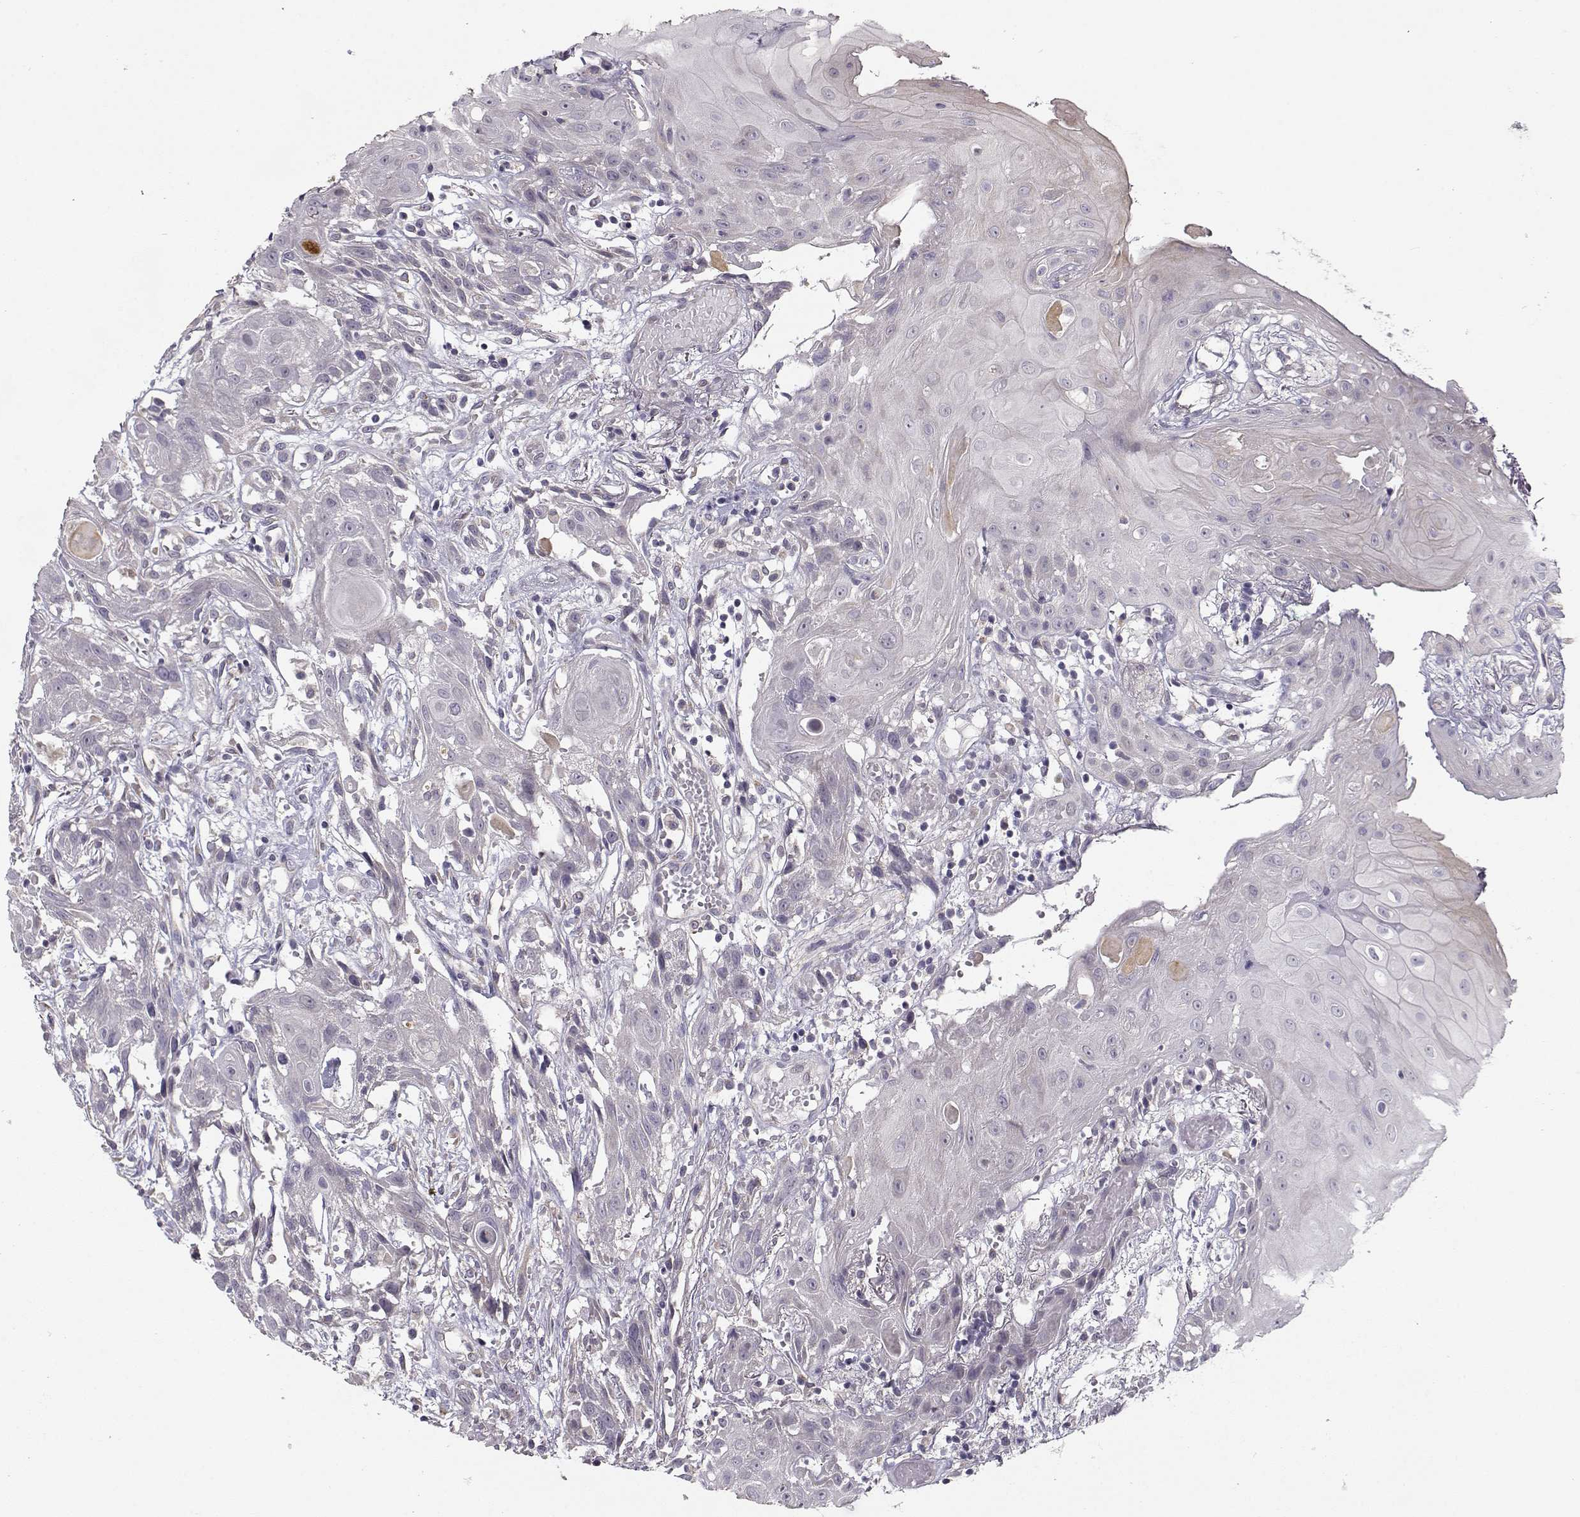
{"staining": {"intensity": "negative", "quantity": "none", "location": "none"}, "tissue": "head and neck cancer", "cell_type": "Tumor cells", "image_type": "cancer", "snomed": [{"axis": "morphology", "description": "Normal tissue, NOS"}, {"axis": "morphology", "description": "Squamous cell carcinoma, NOS"}, {"axis": "topography", "description": "Oral tissue"}, {"axis": "topography", "description": "Salivary gland"}, {"axis": "topography", "description": "Head-Neck"}], "caption": "Human squamous cell carcinoma (head and neck) stained for a protein using immunohistochemistry (IHC) demonstrates no positivity in tumor cells.", "gene": "TMEM145", "patient": {"sex": "female", "age": 62}}